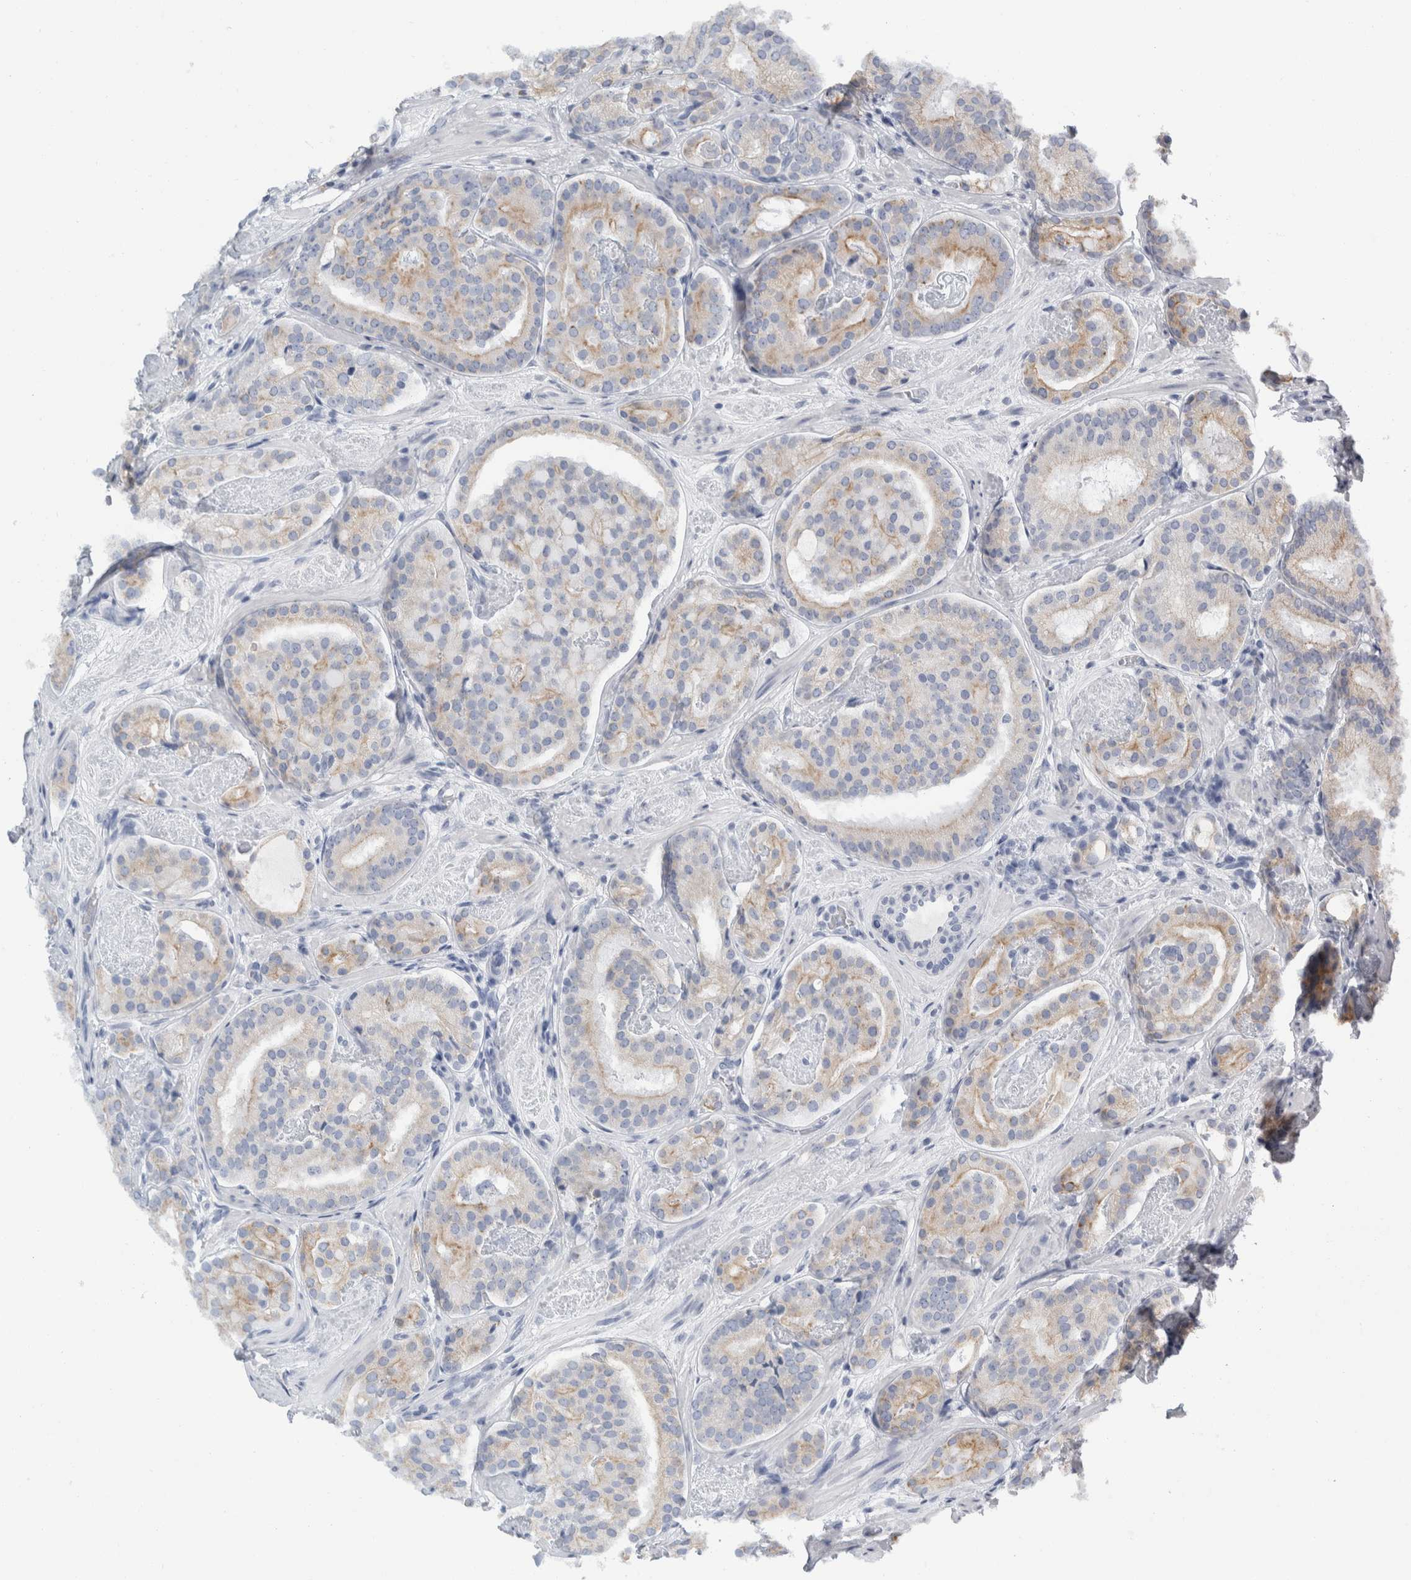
{"staining": {"intensity": "weak", "quantity": "25%-75%", "location": "cytoplasmic/membranous"}, "tissue": "prostate cancer", "cell_type": "Tumor cells", "image_type": "cancer", "snomed": [{"axis": "morphology", "description": "Adenocarcinoma, Low grade"}, {"axis": "topography", "description": "Prostate"}], "caption": "Brown immunohistochemical staining in human prostate cancer (low-grade adenocarcinoma) exhibits weak cytoplasmic/membranous positivity in approximately 25%-75% of tumor cells.", "gene": "RPH3AL", "patient": {"sex": "male", "age": 69}}